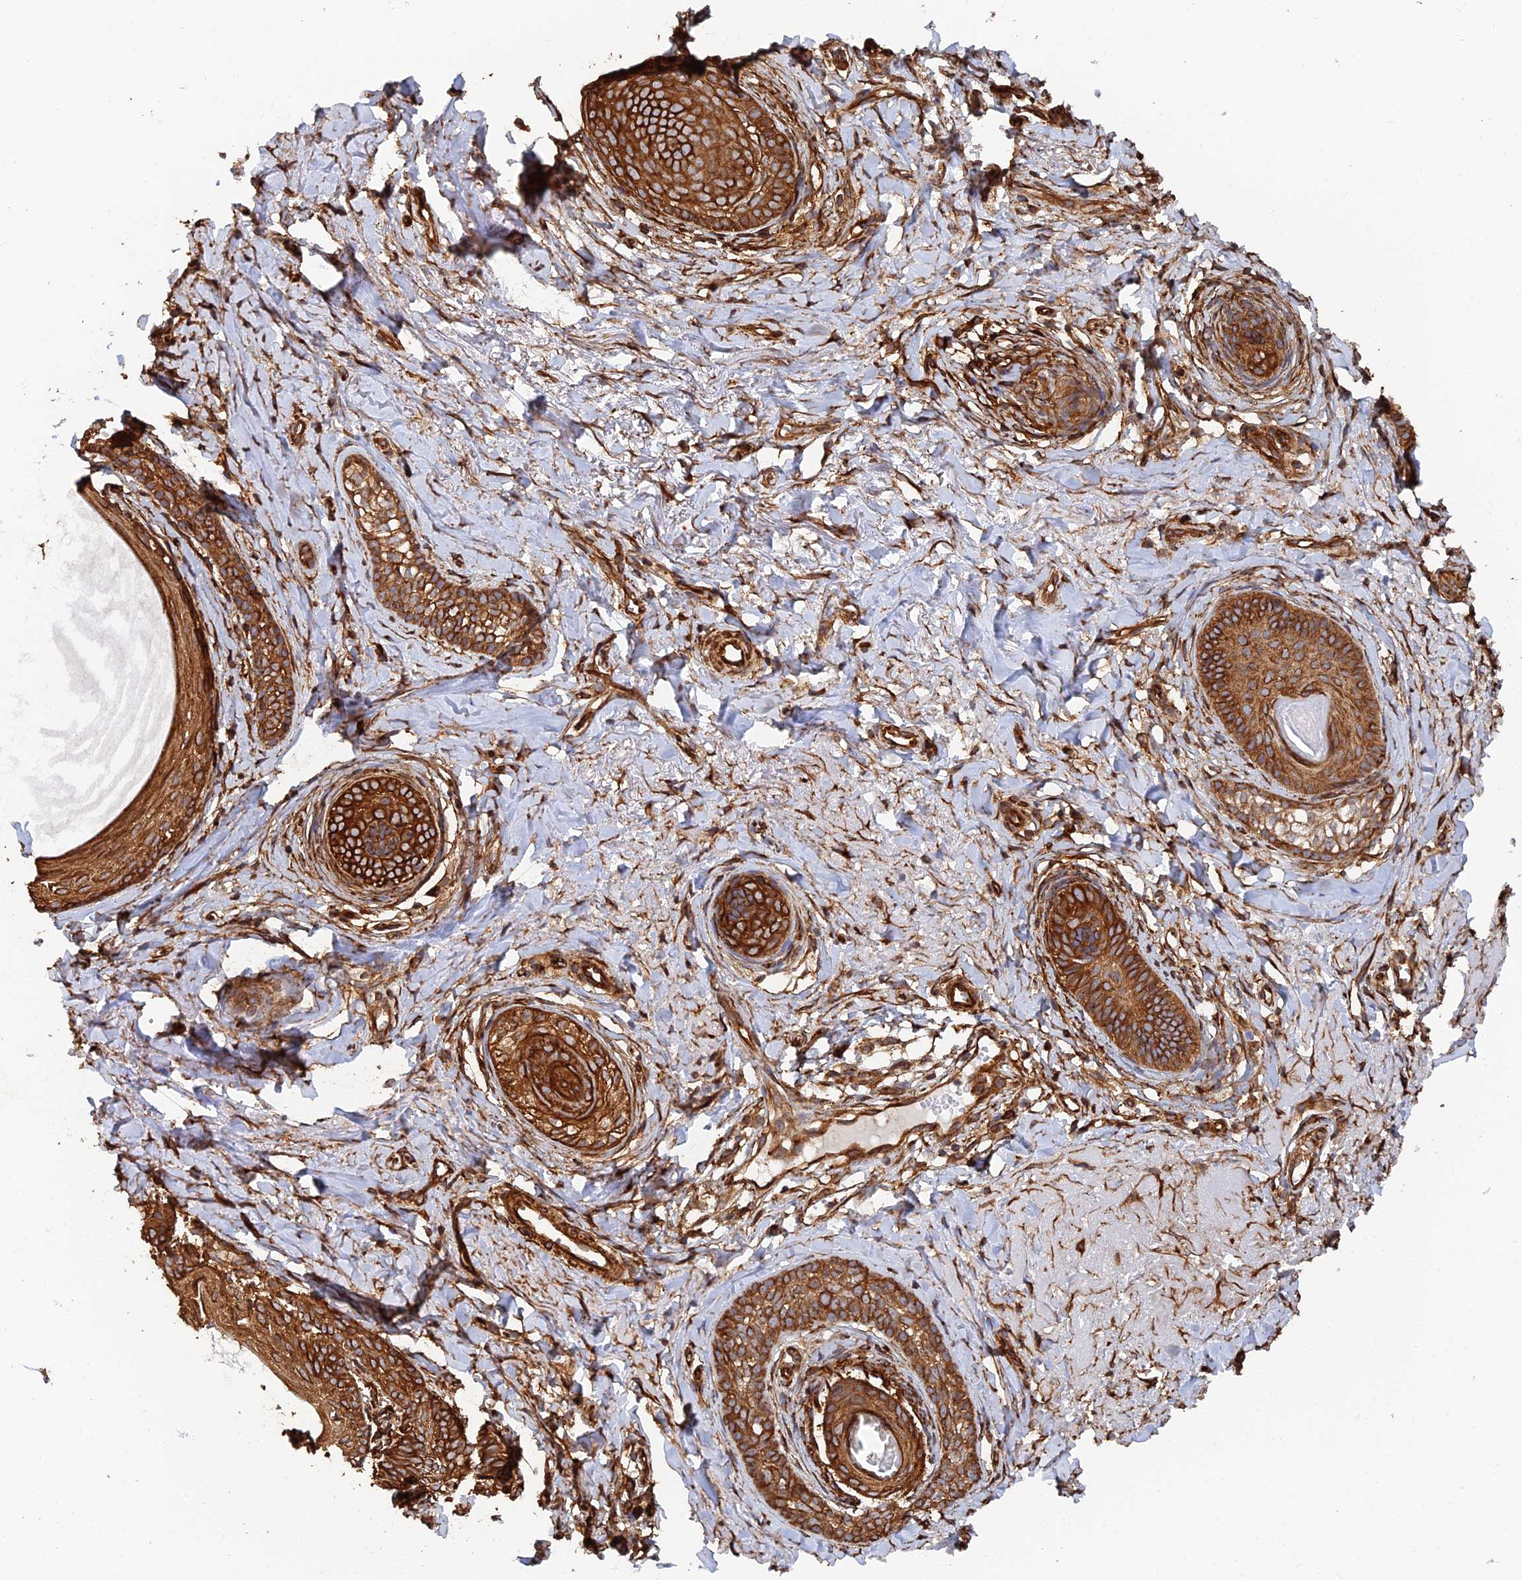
{"staining": {"intensity": "strong", "quantity": ">75%", "location": "cytoplasmic/membranous"}, "tissue": "skin cancer", "cell_type": "Tumor cells", "image_type": "cancer", "snomed": [{"axis": "morphology", "description": "Basal cell carcinoma"}, {"axis": "topography", "description": "Skin"}], "caption": "An immunohistochemistry (IHC) micrograph of tumor tissue is shown. Protein staining in brown shows strong cytoplasmic/membranous positivity in skin basal cell carcinoma within tumor cells.", "gene": "WBP11", "patient": {"sex": "female", "age": 76}}